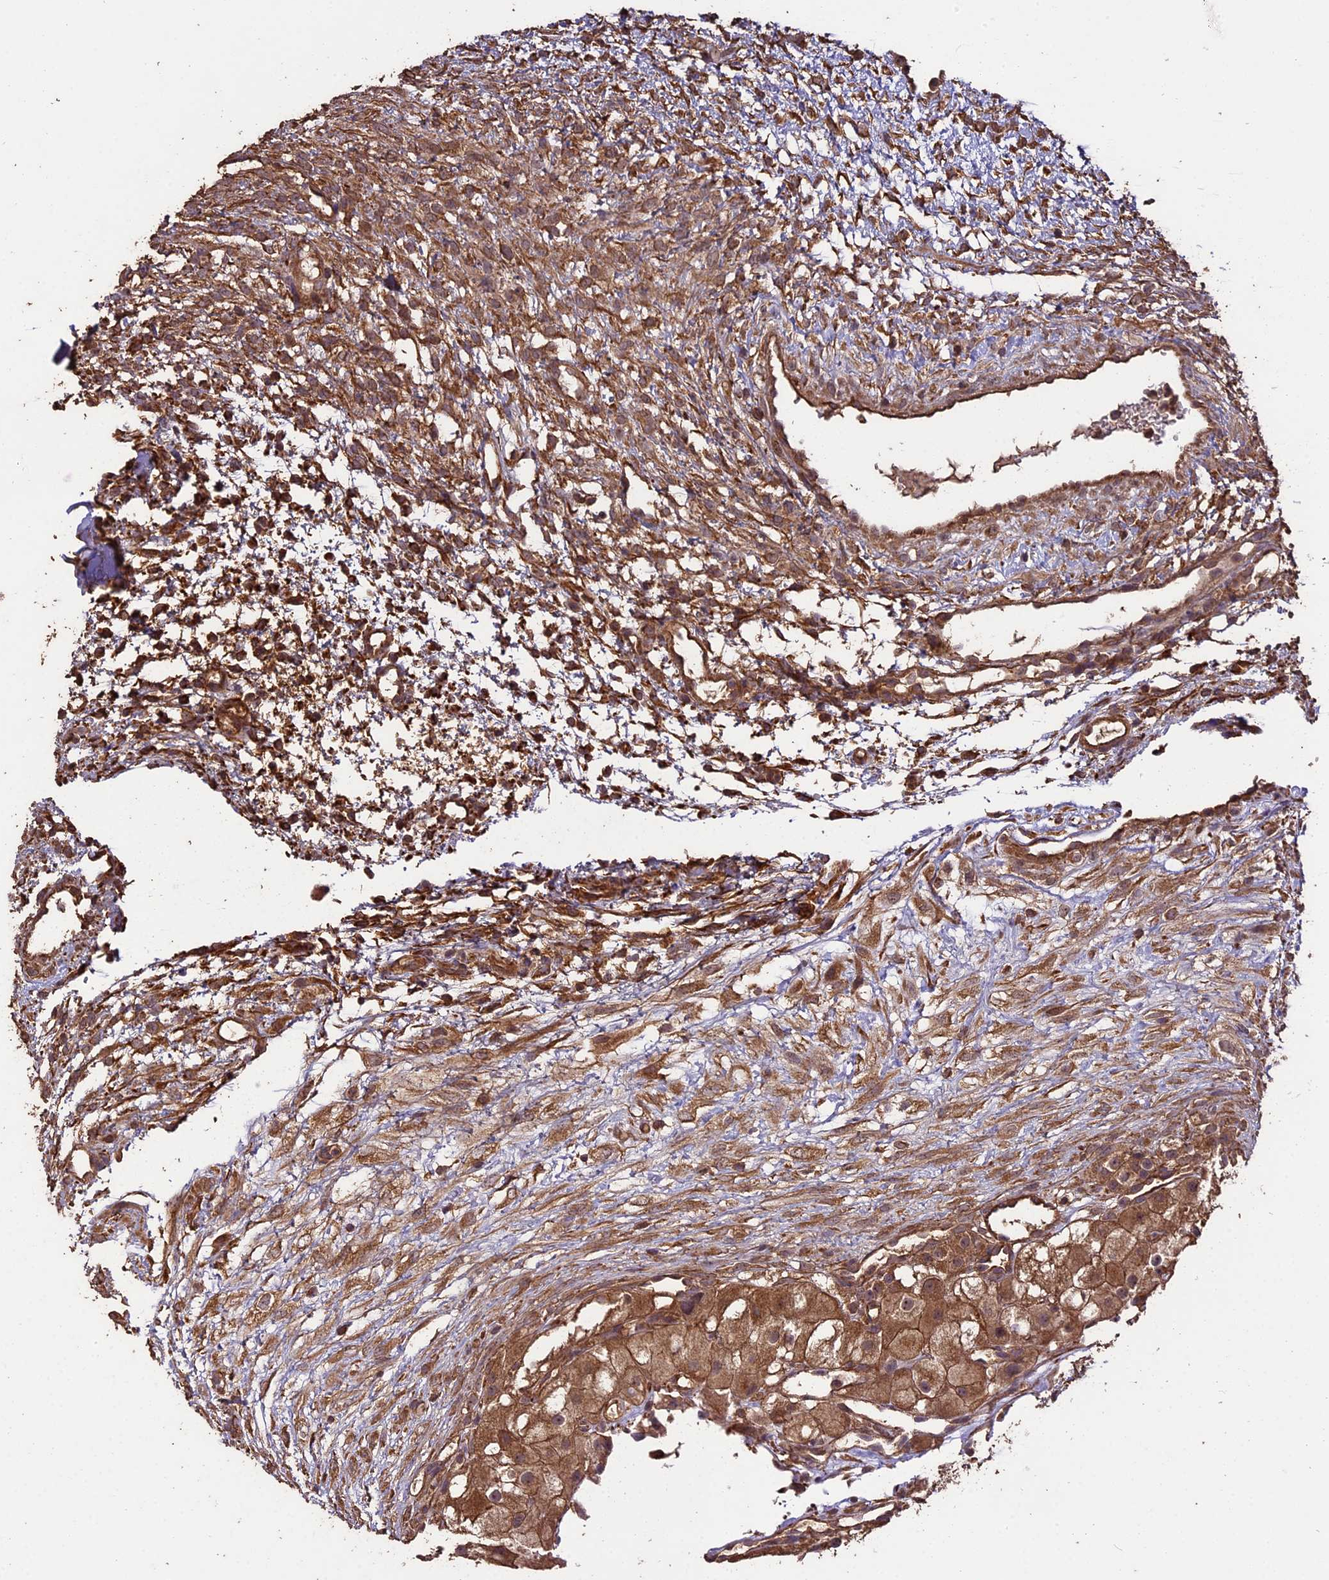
{"staining": {"intensity": "moderate", "quantity": ">75%", "location": "cytoplasmic/membranous"}, "tissue": "ovary", "cell_type": "Ovarian stroma cells", "image_type": "normal", "snomed": [{"axis": "morphology", "description": "Normal tissue, NOS"}, {"axis": "morphology", "description": "Cyst, NOS"}, {"axis": "topography", "description": "Ovary"}], "caption": "A brown stain labels moderate cytoplasmic/membranous expression of a protein in ovarian stroma cells of benign human ovary. (DAB (3,3'-diaminobenzidine) IHC, brown staining for protein, blue staining for nuclei).", "gene": "TTLL10", "patient": {"sex": "female", "age": 18}}